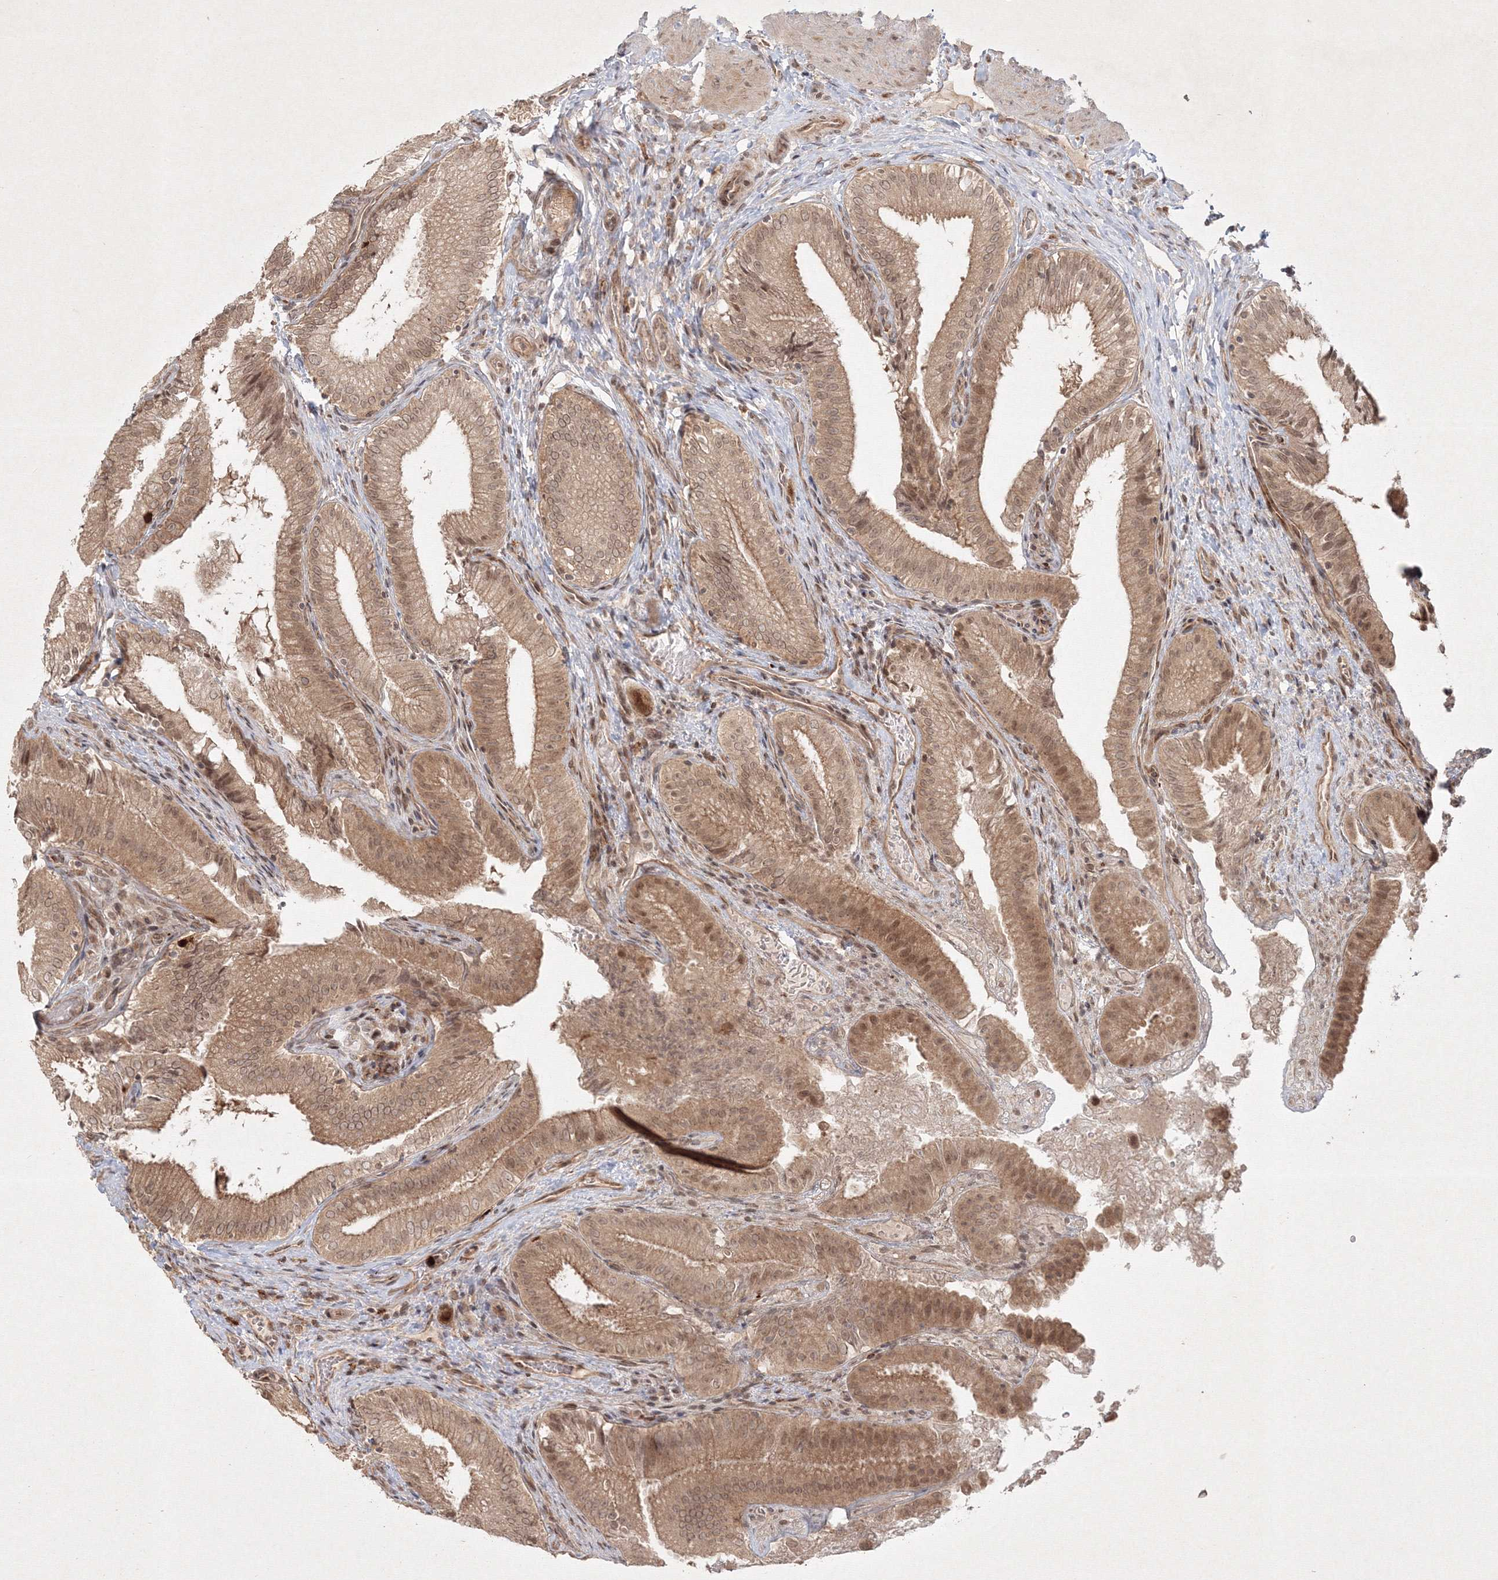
{"staining": {"intensity": "moderate", "quantity": ">75%", "location": "cytoplasmic/membranous,nuclear"}, "tissue": "gallbladder", "cell_type": "Glandular cells", "image_type": "normal", "snomed": [{"axis": "morphology", "description": "Normal tissue, NOS"}, {"axis": "topography", "description": "Gallbladder"}], "caption": "This histopathology image shows immunohistochemistry (IHC) staining of unremarkable human gallbladder, with medium moderate cytoplasmic/membranous,nuclear positivity in approximately >75% of glandular cells.", "gene": "KIF20A", "patient": {"sex": "female", "age": 30}}